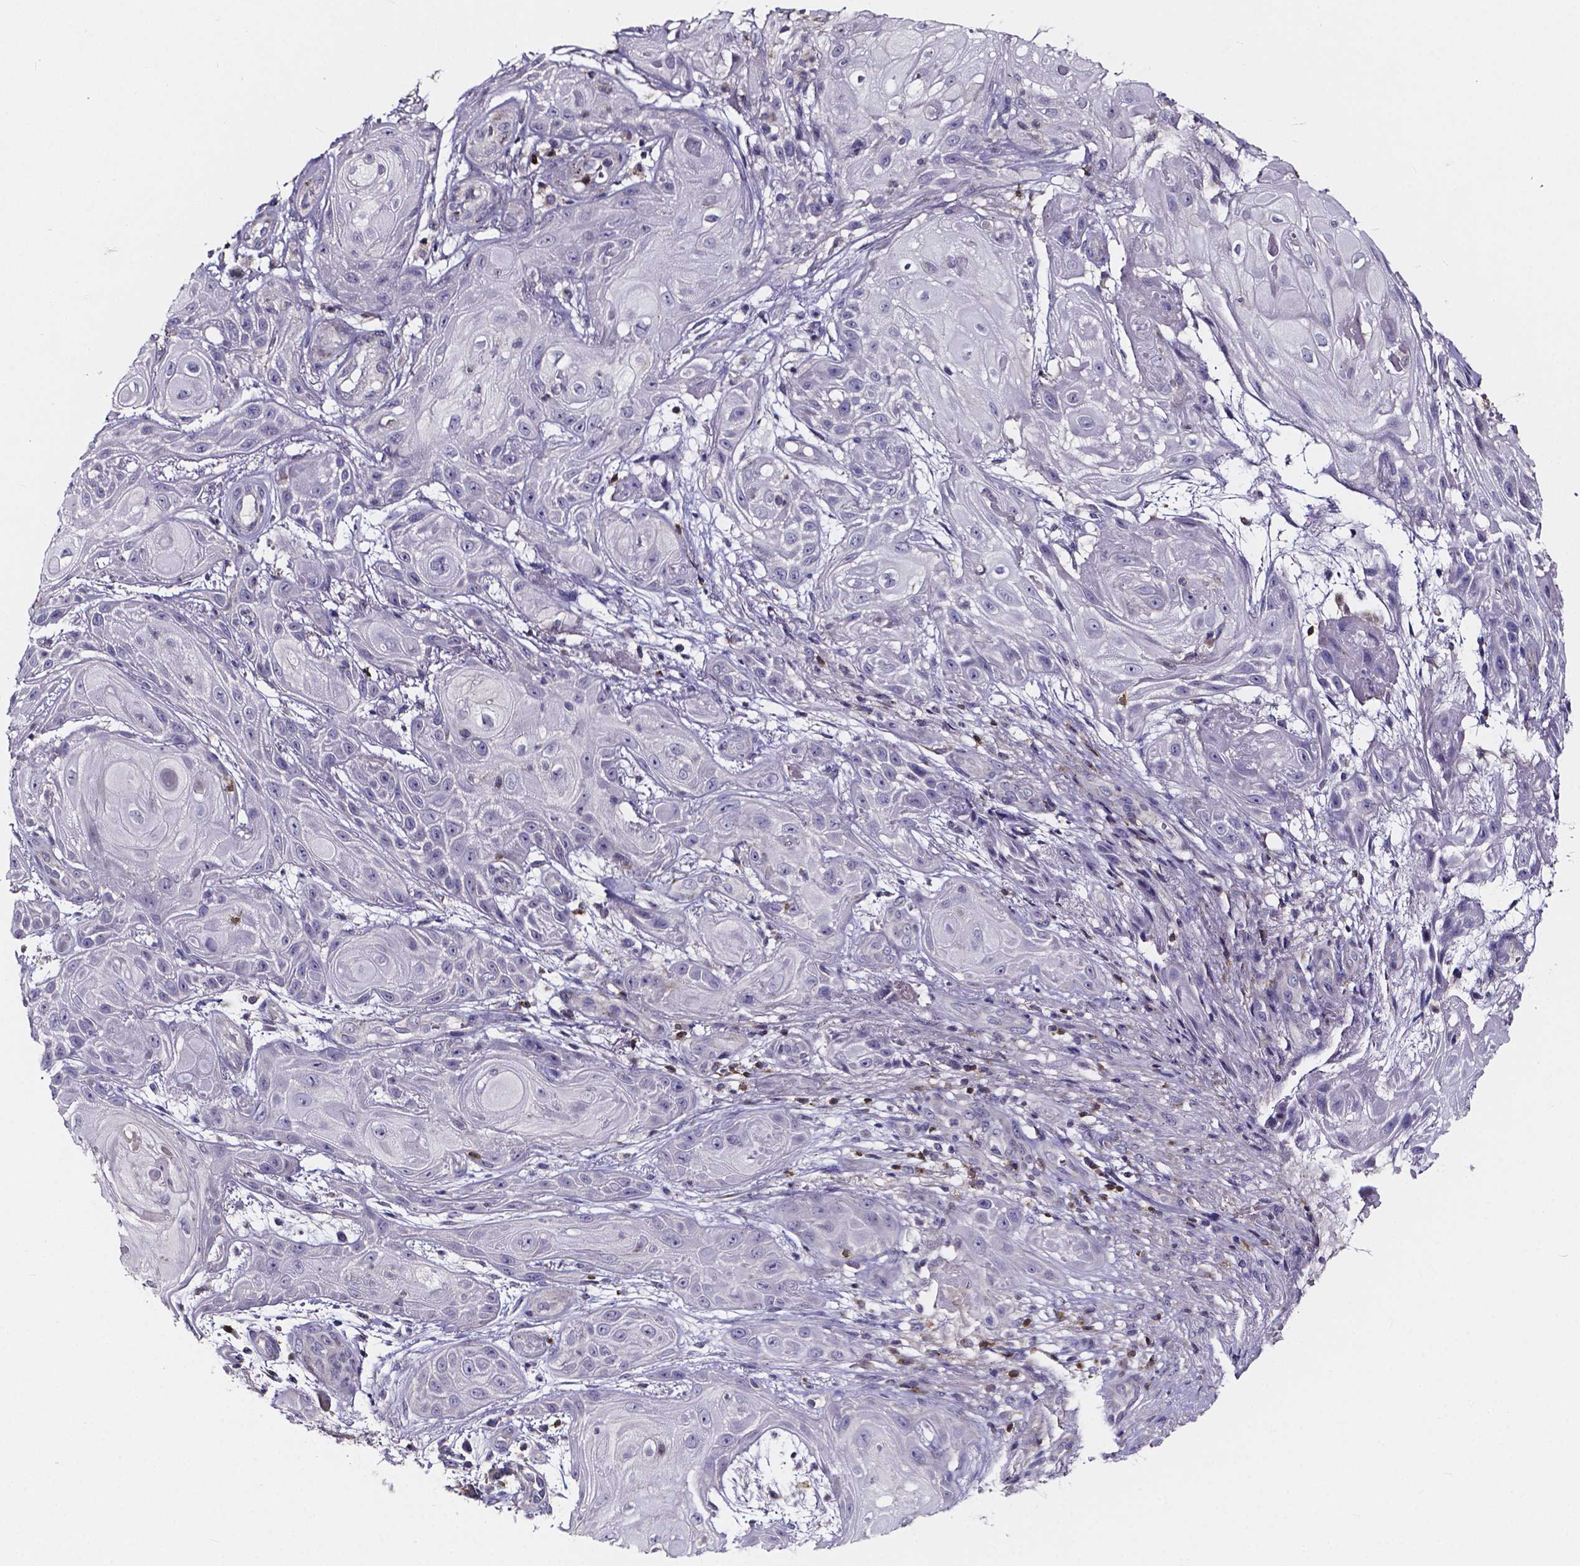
{"staining": {"intensity": "negative", "quantity": "none", "location": "none"}, "tissue": "skin cancer", "cell_type": "Tumor cells", "image_type": "cancer", "snomed": [{"axis": "morphology", "description": "Squamous cell carcinoma, NOS"}, {"axis": "topography", "description": "Skin"}], "caption": "The micrograph shows no significant expression in tumor cells of skin cancer.", "gene": "THEMIS", "patient": {"sex": "male", "age": 62}}